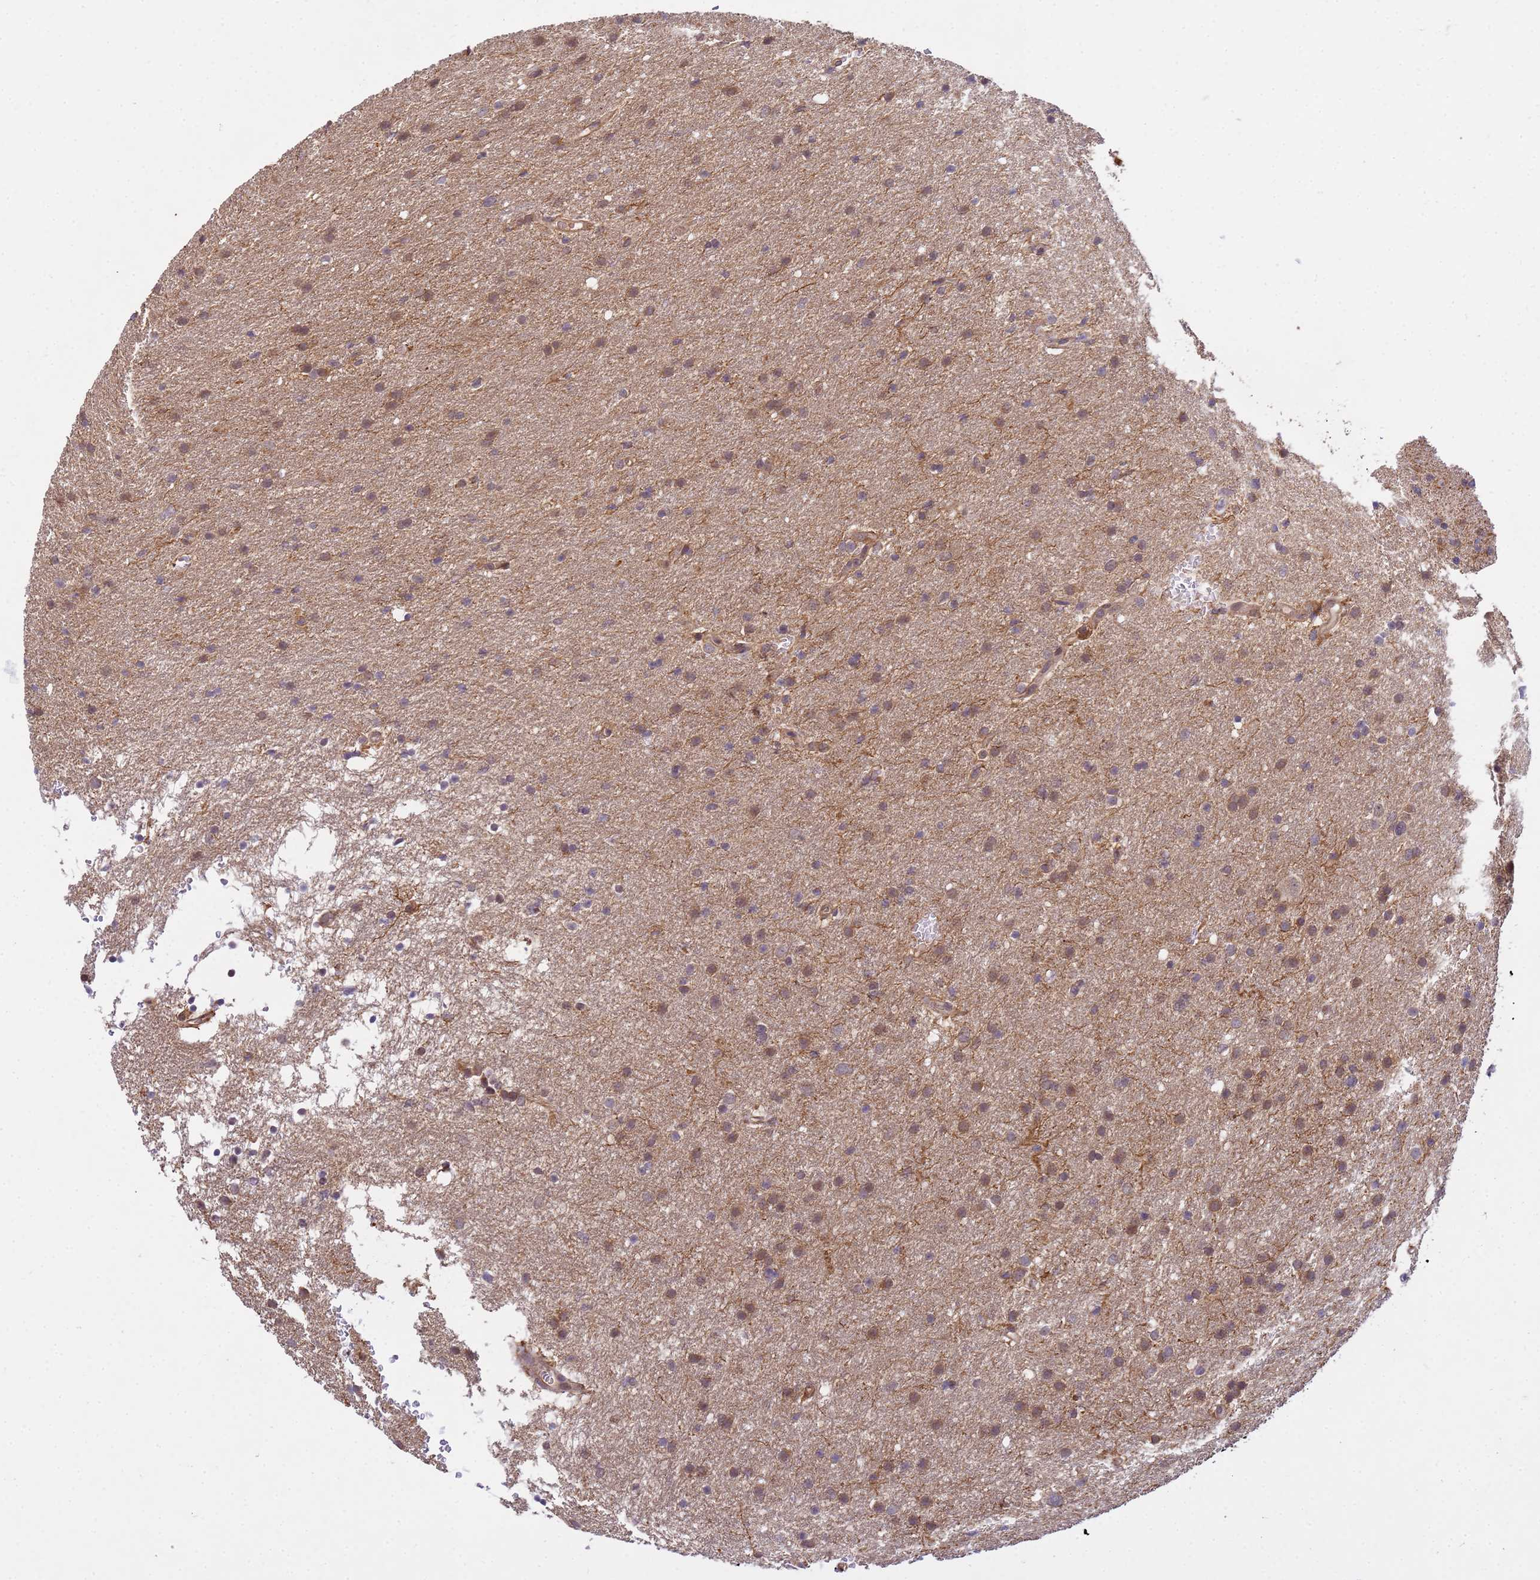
{"staining": {"intensity": "moderate", "quantity": "25%-75%", "location": "cytoplasmic/membranous,nuclear"}, "tissue": "glioma", "cell_type": "Tumor cells", "image_type": "cancer", "snomed": [{"axis": "morphology", "description": "Glioma, malignant, High grade"}, {"axis": "topography", "description": "Cerebral cortex"}], "caption": "Glioma tissue demonstrates moderate cytoplasmic/membranous and nuclear expression in about 25%-75% of tumor cells (brown staining indicates protein expression, while blue staining denotes nuclei).", "gene": "NPEPPS", "patient": {"sex": "female", "age": 36}}